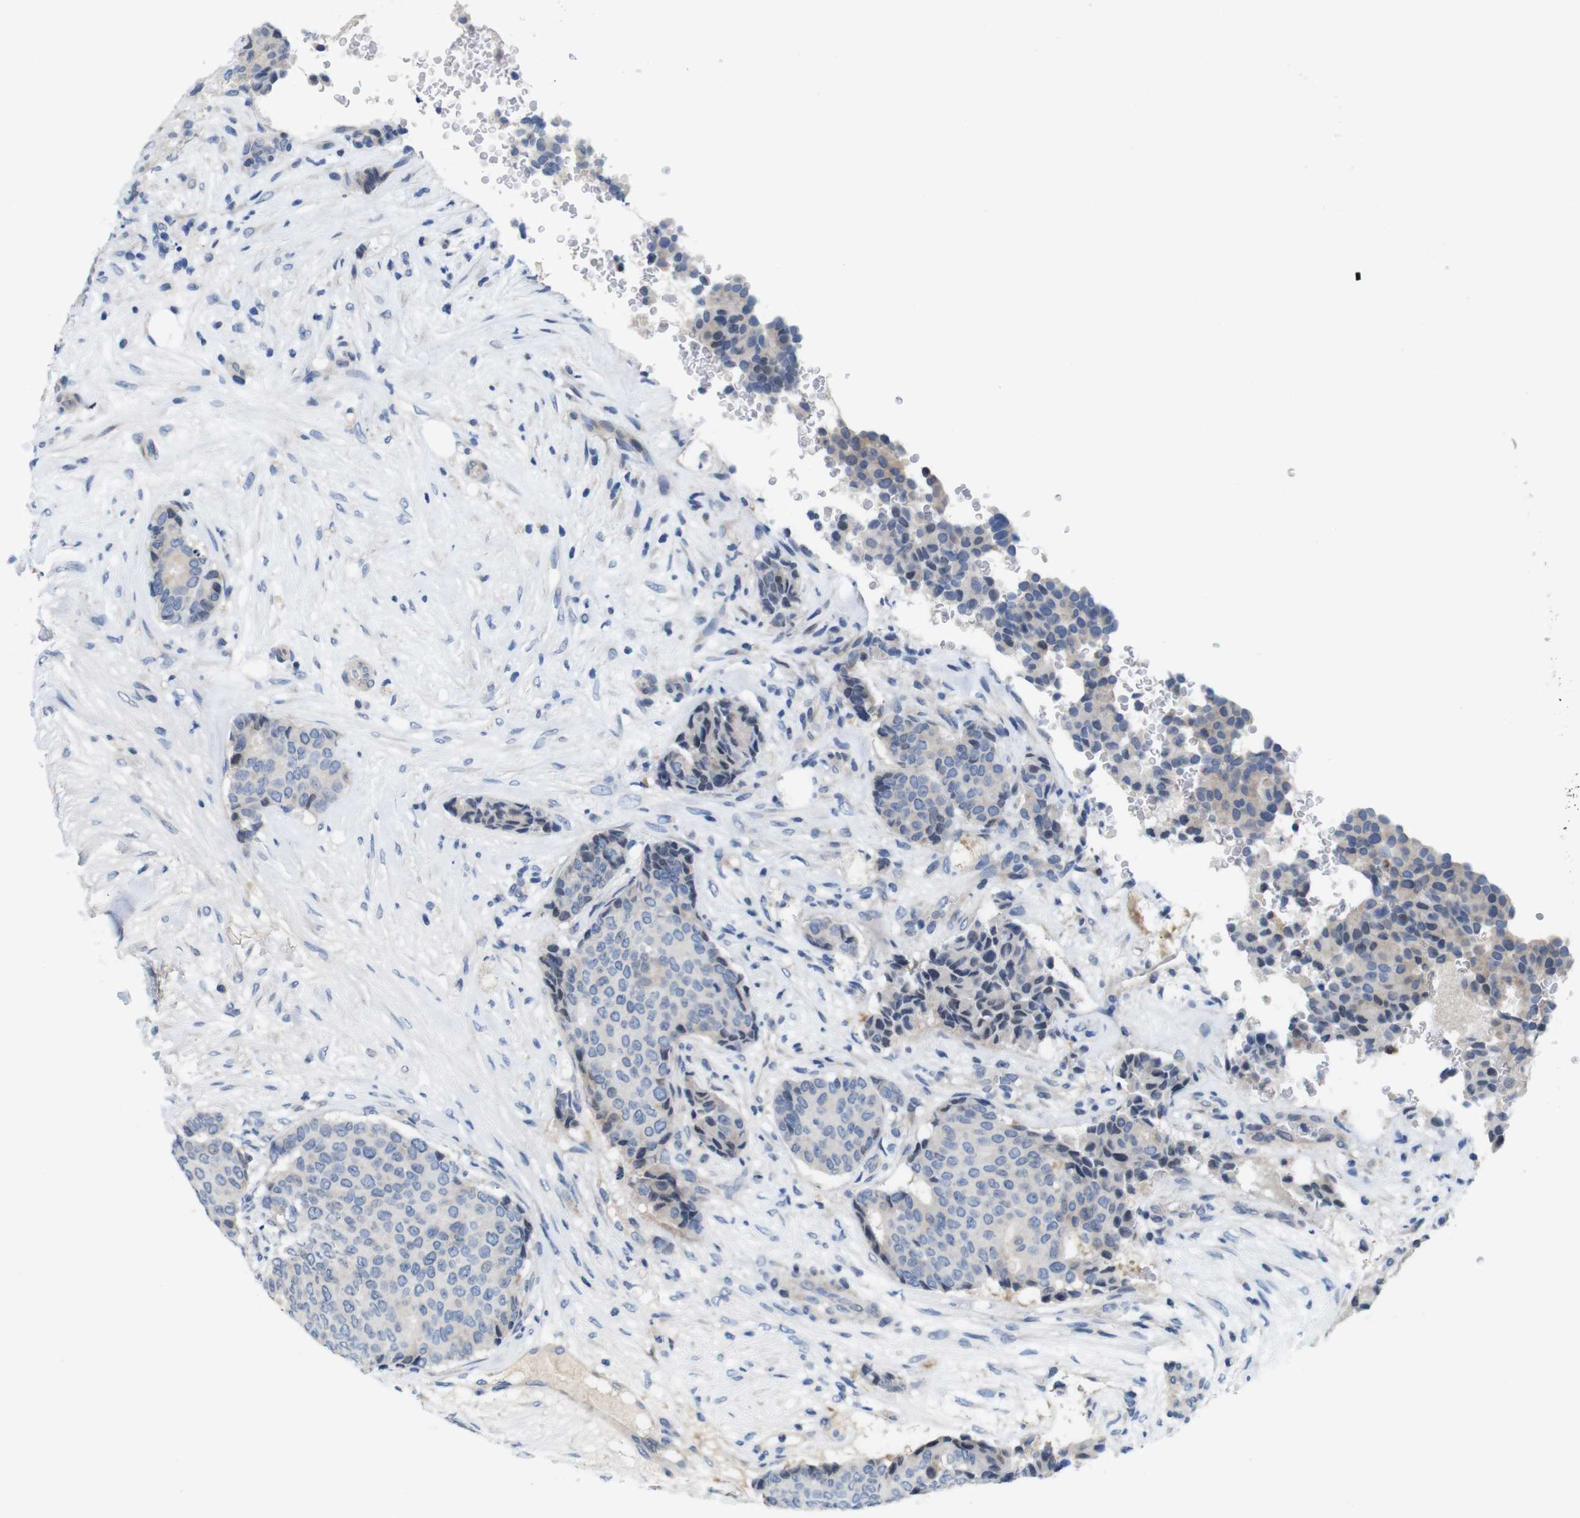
{"staining": {"intensity": "weak", "quantity": "<25%", "location": "cytoplasmic/membranous"}, "tissue": "breast cancer", "cell_type": "Tumor cells", "image_type": "cancer", "snomed": [{"axis": "morphology", "description": "Duct carcinoma"}, {"axis": "topography", "description": "Breast"}], "caption": "Breast cancer stained for a protein using immunohistochemistry exhibits no staining tumor cells.", "gene": "C1RL", "patient": {"sex": "female", "age": 75}}